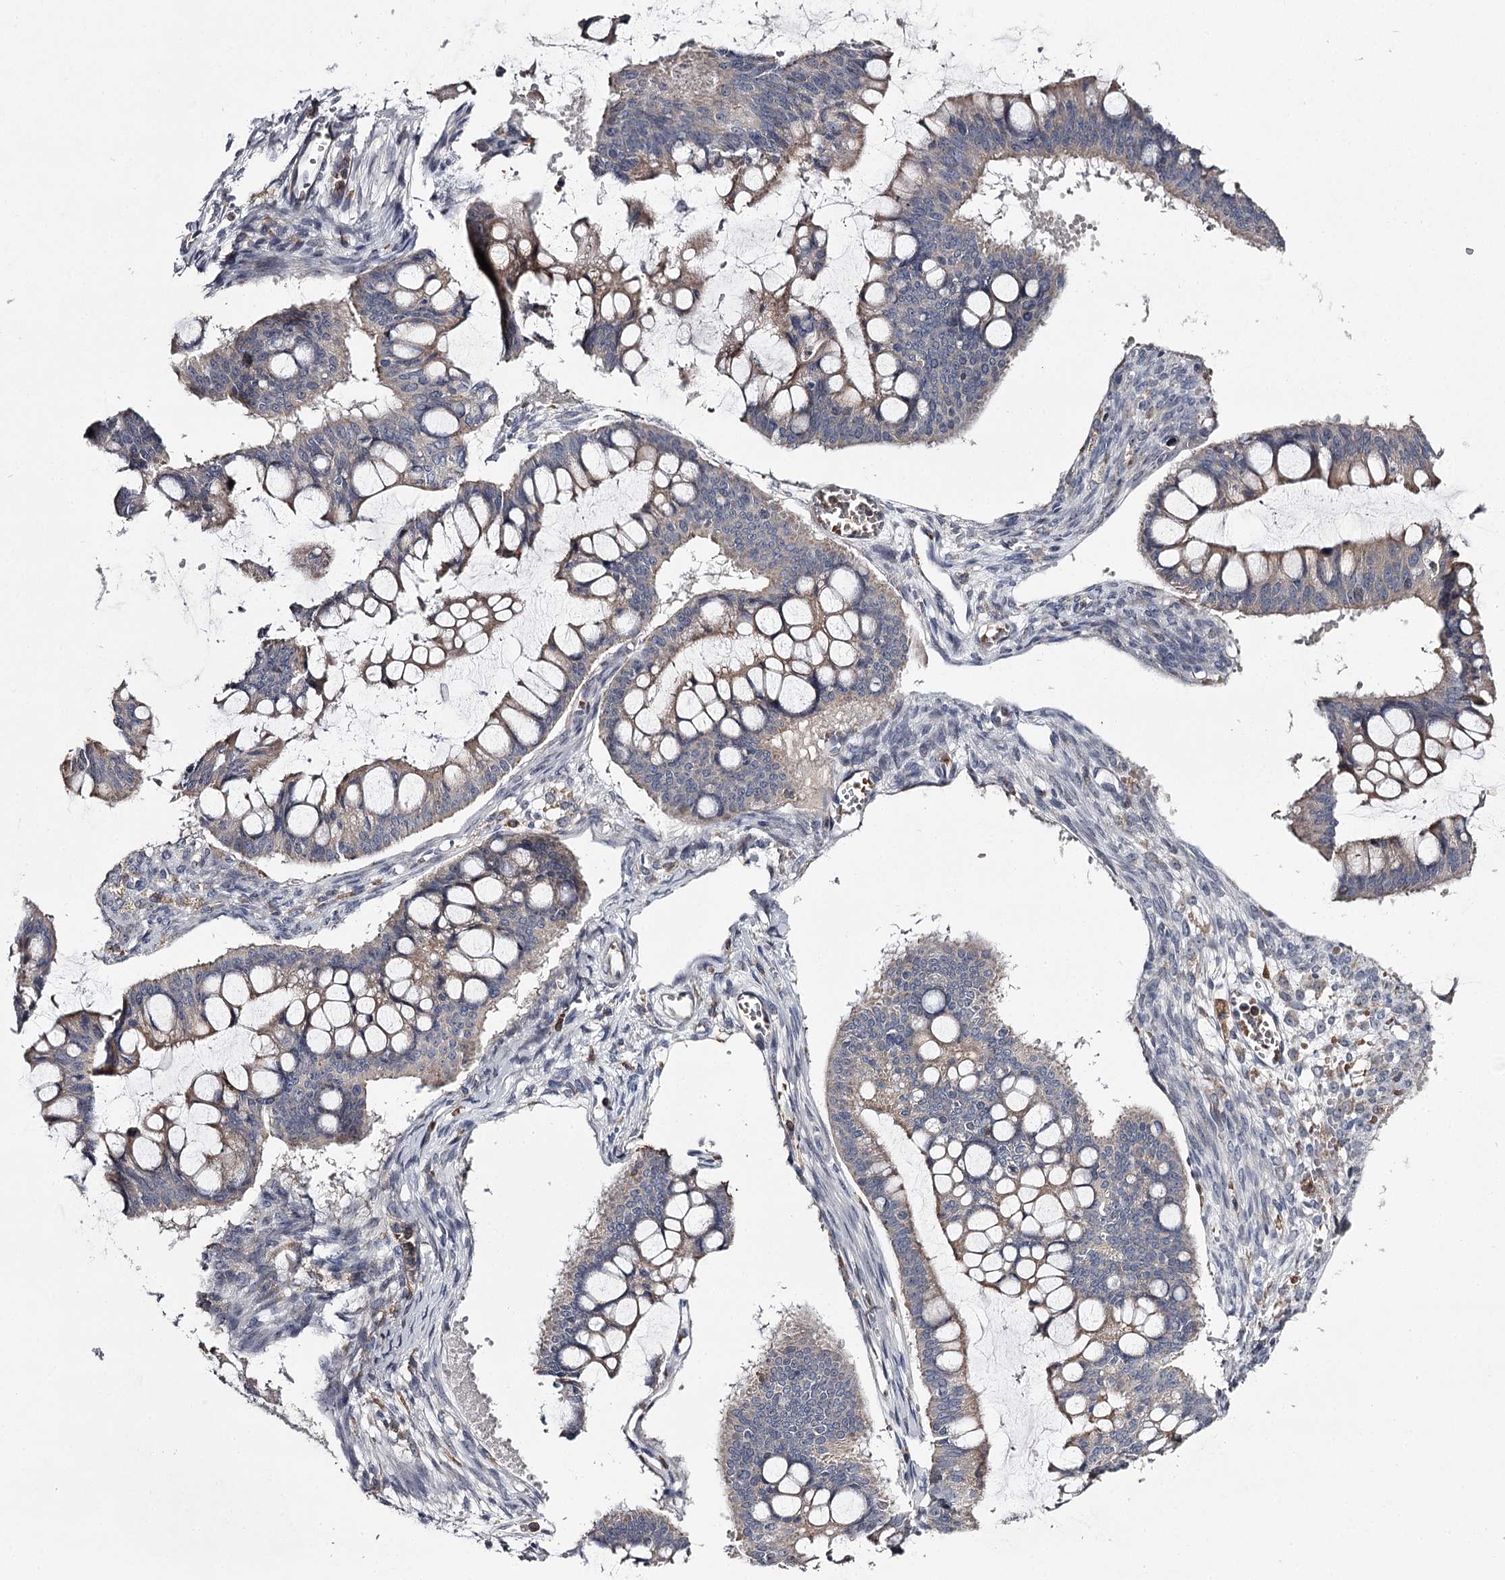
{"staining": {"intensity": "weak", "quantity": "<25%", "location": "cytoplasmic/membranous"}, "tissue": "ovarian cancer", "cell_type": "Tumor cells", "image_type": "cancer", "snomed": [{"axis": "morphology", "description": "Cystadenocarcinoma, mucinous, NOS"}, {"axis": "topography", "description": "Ovary"}], "caption": "Tumor cells show no significant protein expression in ovarian cancer (mucinous cystadenocarcinoma).", "gene": "RASSF6", "patient": {"sex": "female", "age": 73}}